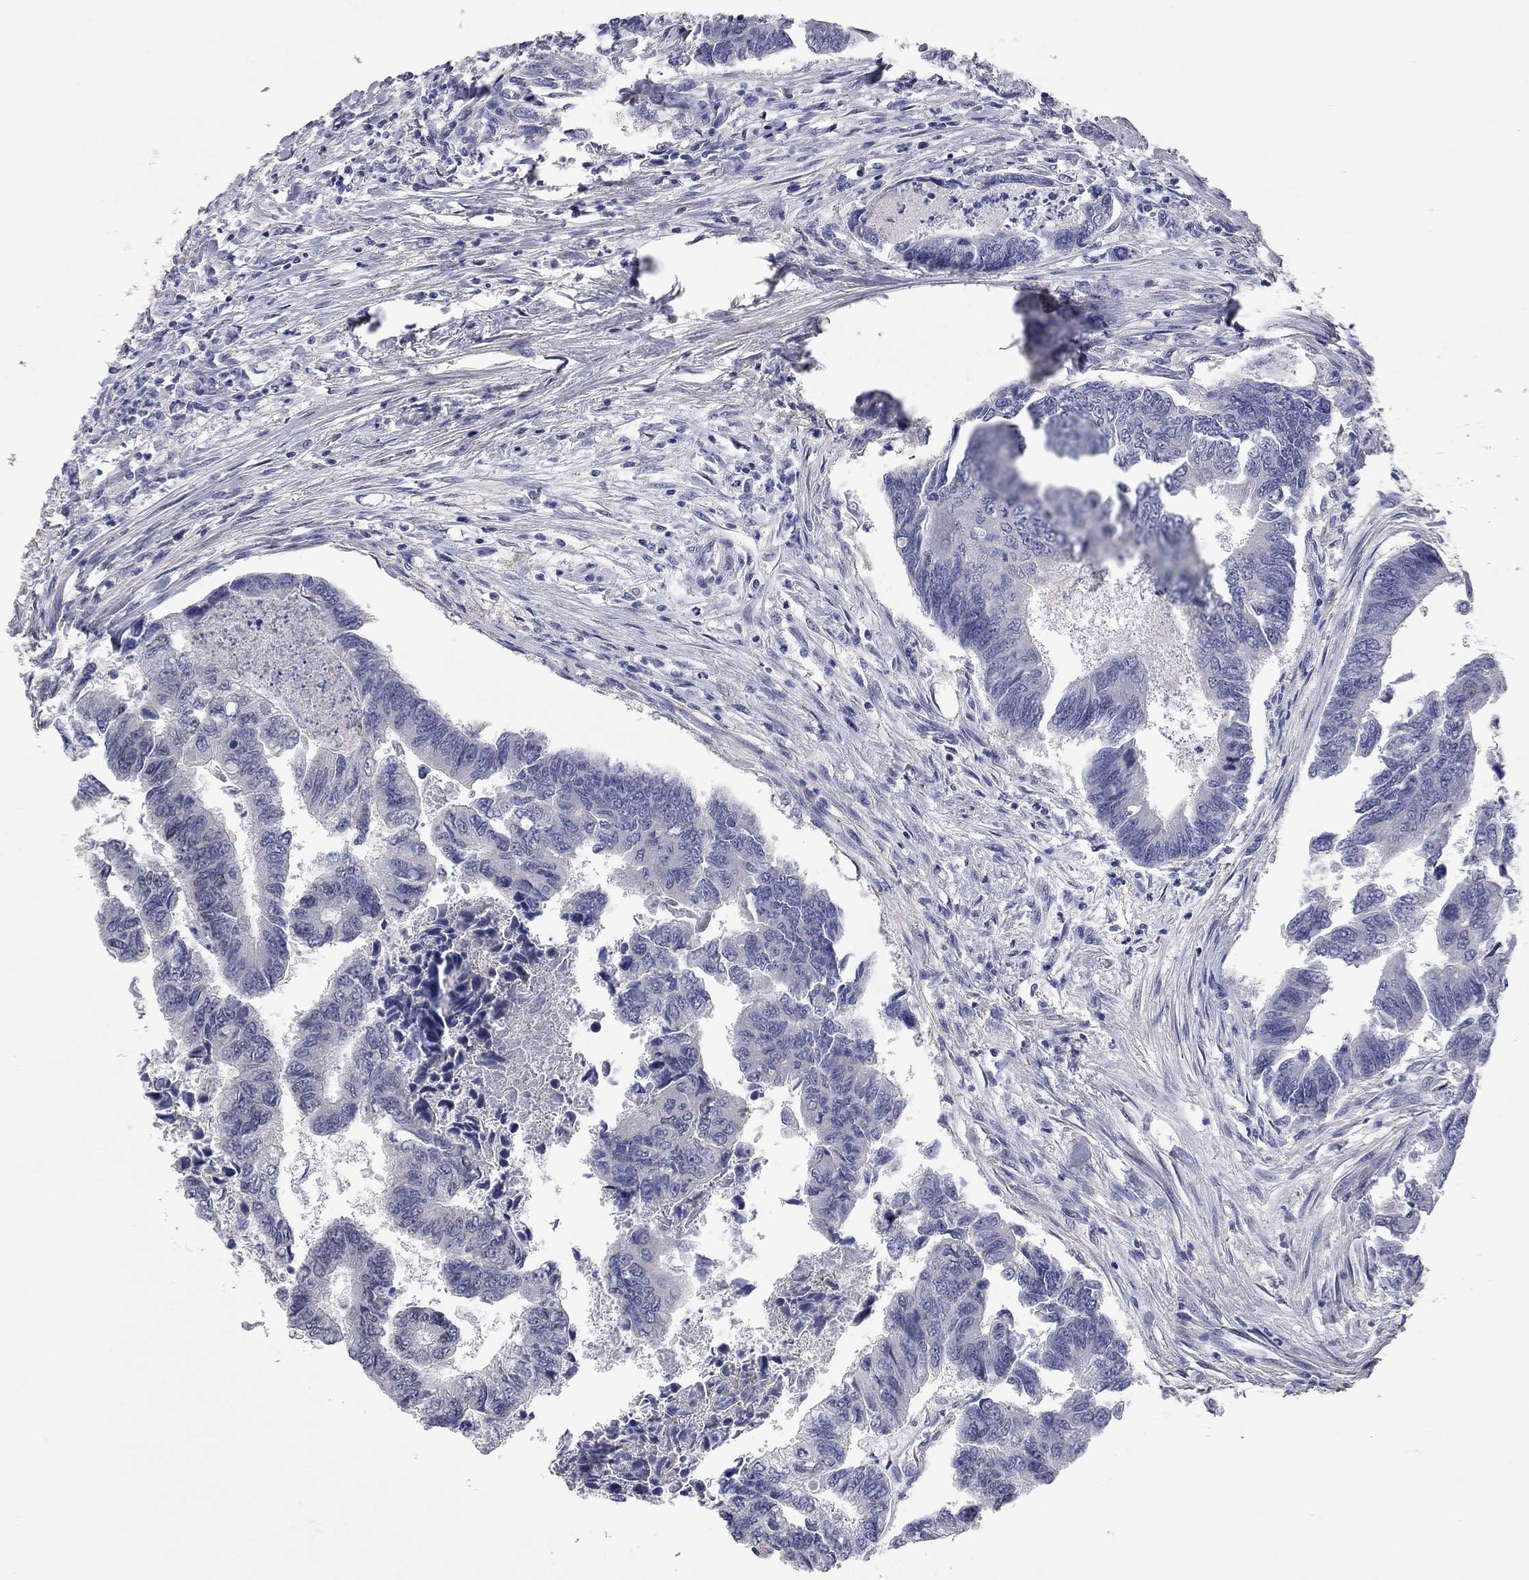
{"staining": {"intensity": "negative", "quantity": "none", "location": "none"}, "tissue": "colorectal cancer", "cell_type": "Tumor cells", "image_type": "cancer", "snomed": [{"axis": "morphology", "description": "Adenocarcinoma, NOS"}, {"axis": "topography", "description": "Colon"}], "caption": "Protein analysis of colorectal cancer reveals no significant expression in tumor cells.", "gene": "FABP12", "patient": {"sex": "female", "age": 65}}